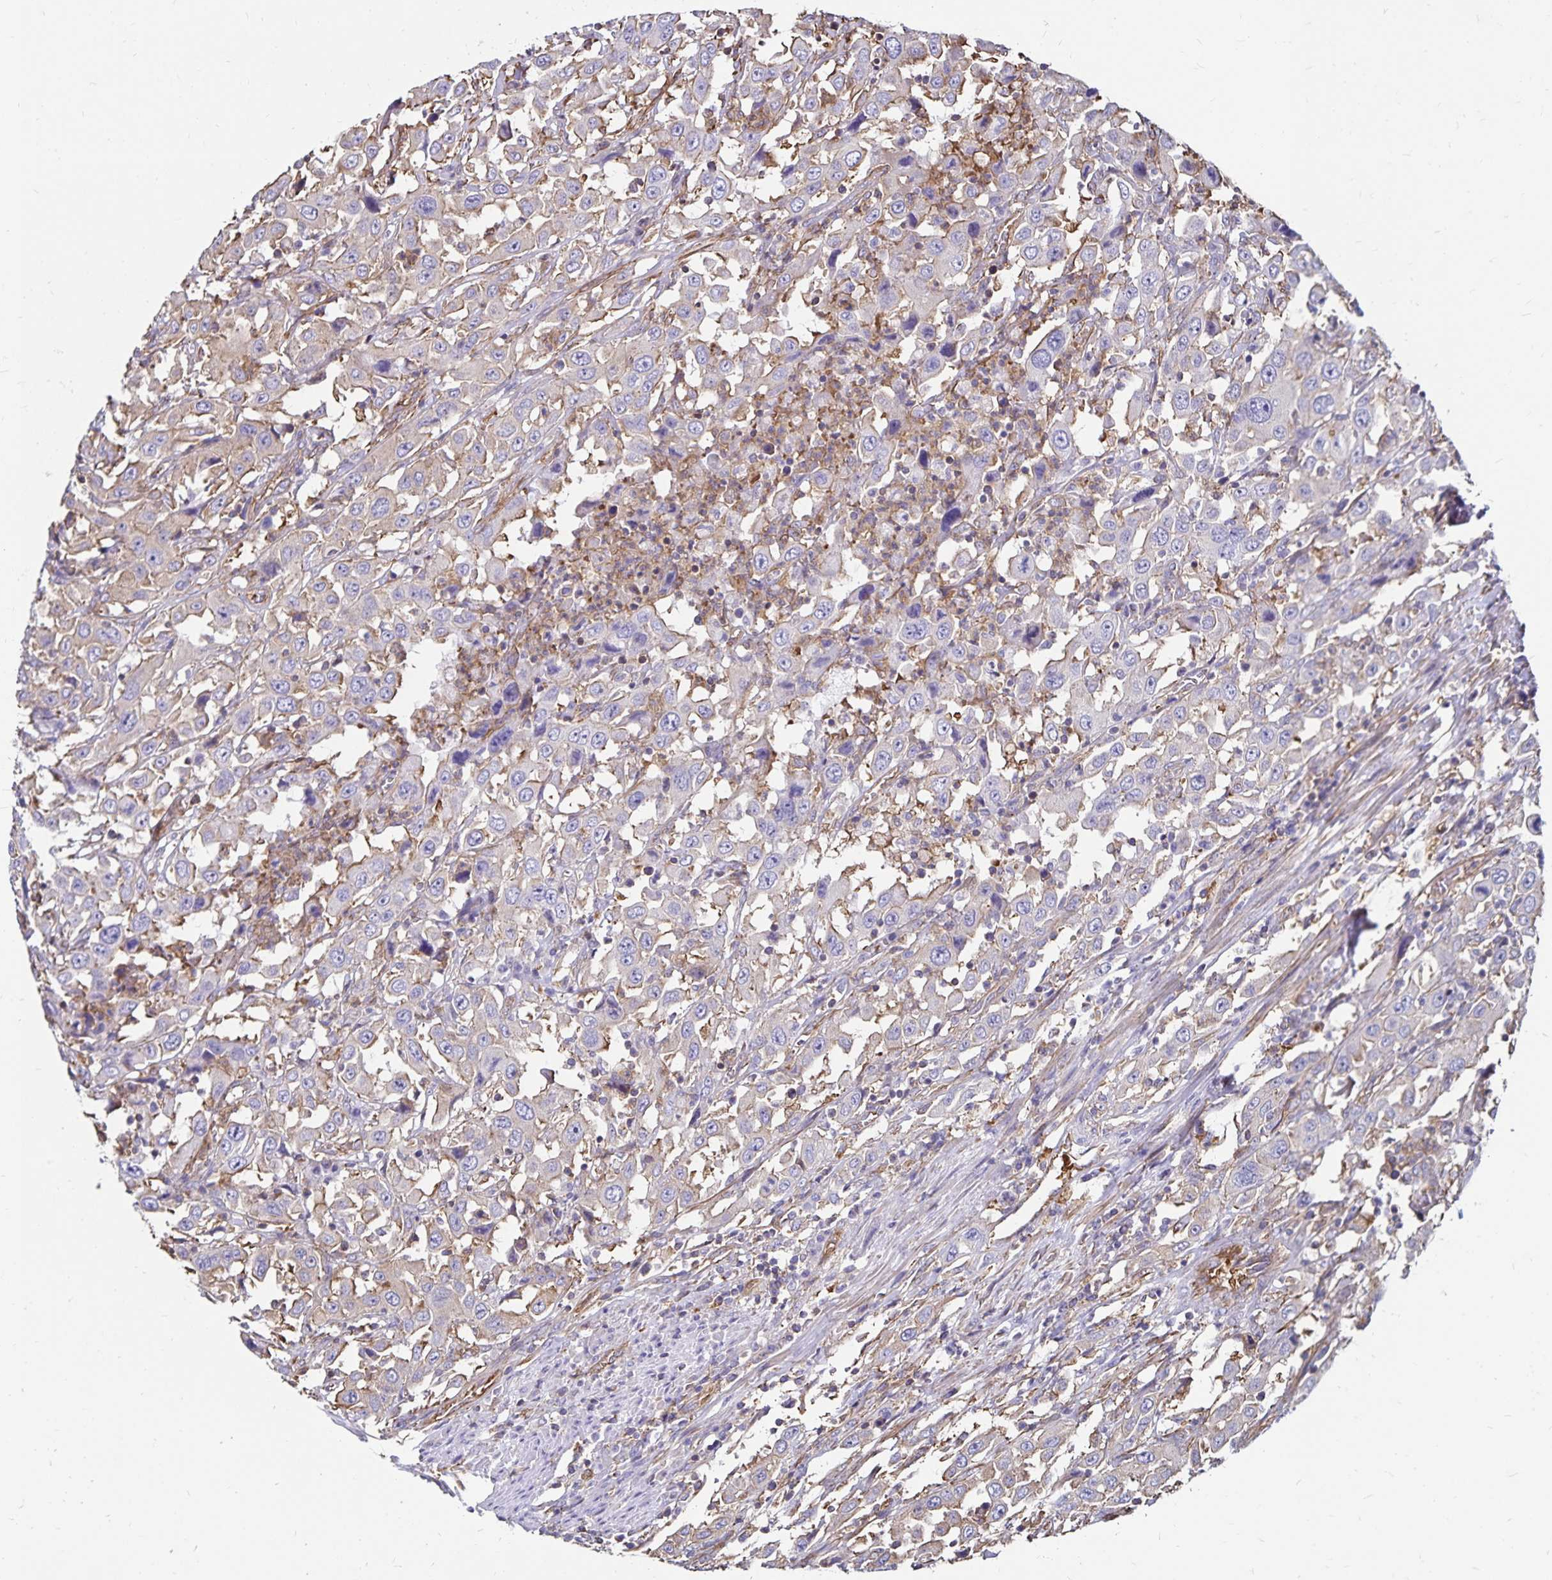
{"staining": {"intensity": "weak", "quantity": "25%-75%", "location": "cytoplasmic/membranous"}, "tissue": "urothelial cancer", "cell_type": "Tumor cells", "image_type": "cancer", "snomed": [{"axis": "morphology", "description": "Urothelial carcinoma, High grade"}, {"axis": "topography", "description": "Urinary bladder"}], "caption": "This is an image of immunohistochemistry (IHC) staining of urothelial carcinoma (high-grade), which shows weak expression in the cytoplasmic/membranous of tumor cells.", "gene": "RPRML", "patient": {"sex": "male", "age": 61}}